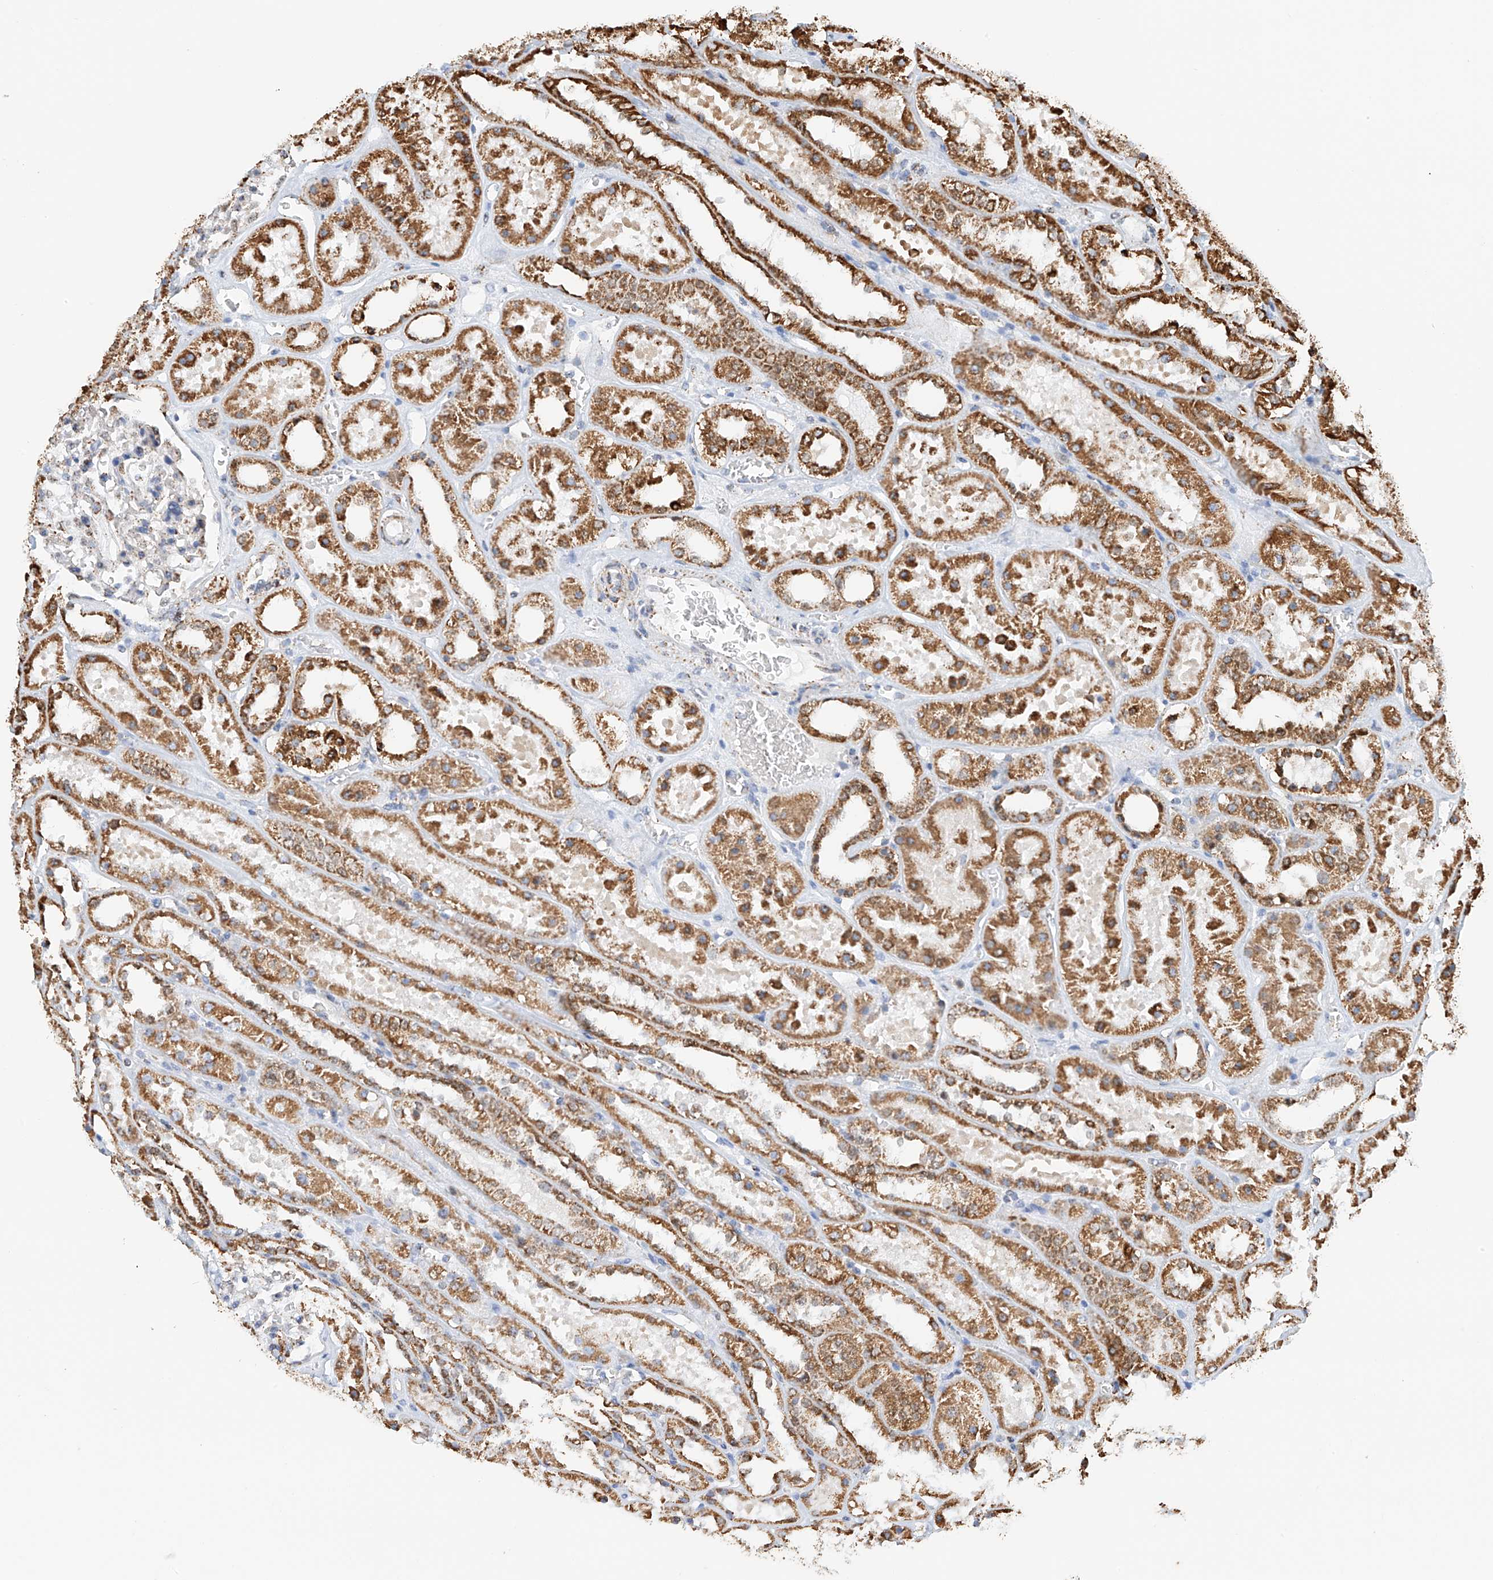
{"staining": {"intensity": "negative", "quantity": "none", "location": "none"}, "tissue": "kidney", "cell_type": "Cells in glomeruli", "image_type": "normal", "snomed": [{"axis": "morphology", "description": "Normal tissue, NOS"}, {"axis": "topography", "description": "Kidney"}], "caption": "Histopathology image shows no protein staining in cells in glomeruli of benign kidney. (Brightfield microscopy of DAB (3,3'-diaminobenzidine) immunohistochemistry at high magnification).", "gene": "PPA2", "patient": {"sex": "female", "age": 41}}